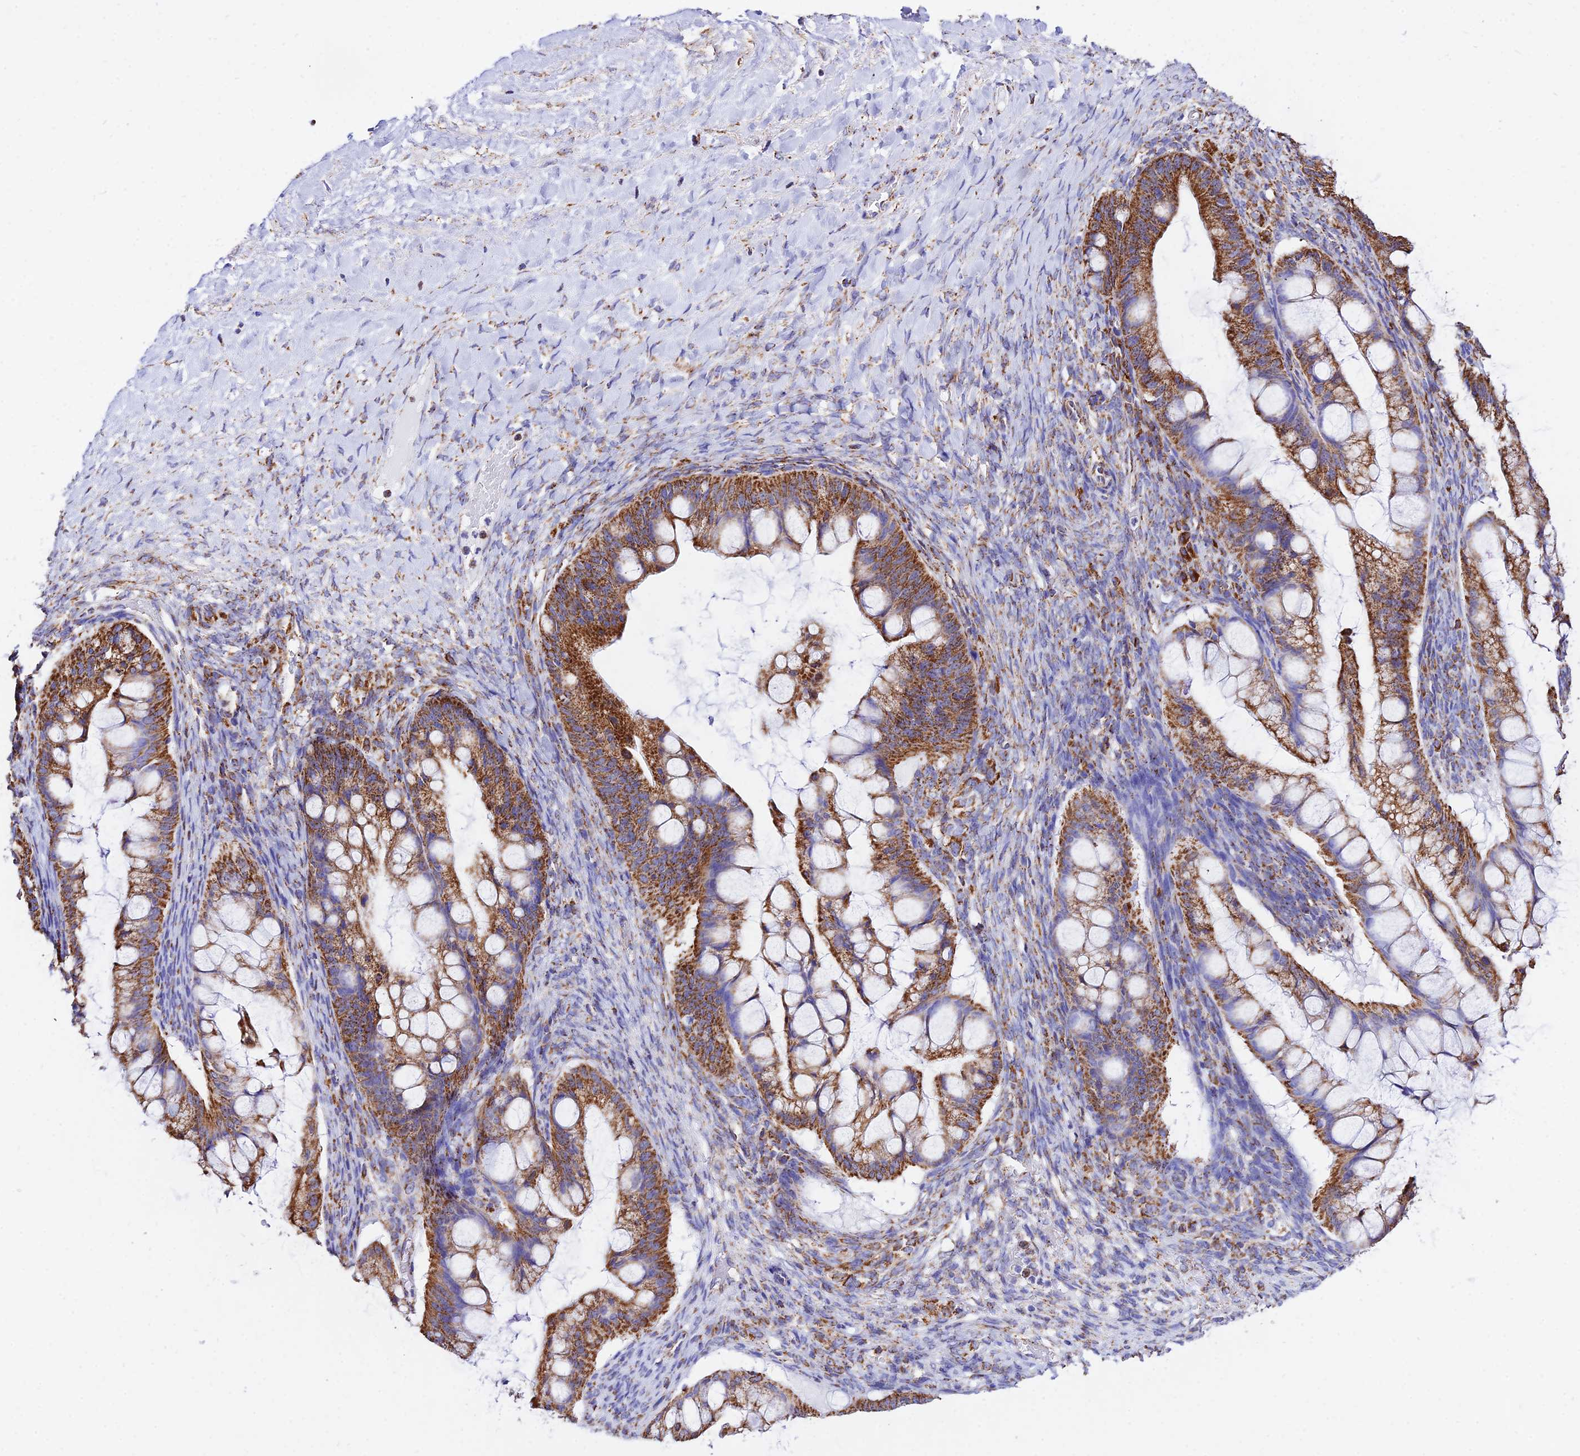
{"staining": {"intensity": "moderate", "quantity": ">75%", "location": "cytoplasmic/membranous"}, "tissue": "ovarian cancer", "cell_type": "Tumor cells", "image_type": "cancer", "snomed": [{"axis": "morphology", "description": "Cystadenocarcinoma, mucinous, NOS"}, {"axis": "topography", "description": "Ovary"}], "caption": "High-magnification brightfield microscopy of ovarian mucinous cystadenocarcinoma stained with DAB (3,3'-diaminobenzidine) (brown) and counterstained with hematoxylin (blue). tumor cells exhibit moderate cytoplasmic/membranous expression is seen in approximately>75% of cells.", "gene": "ATP5PD", "patient": {"sex": "female", "age": 73}}